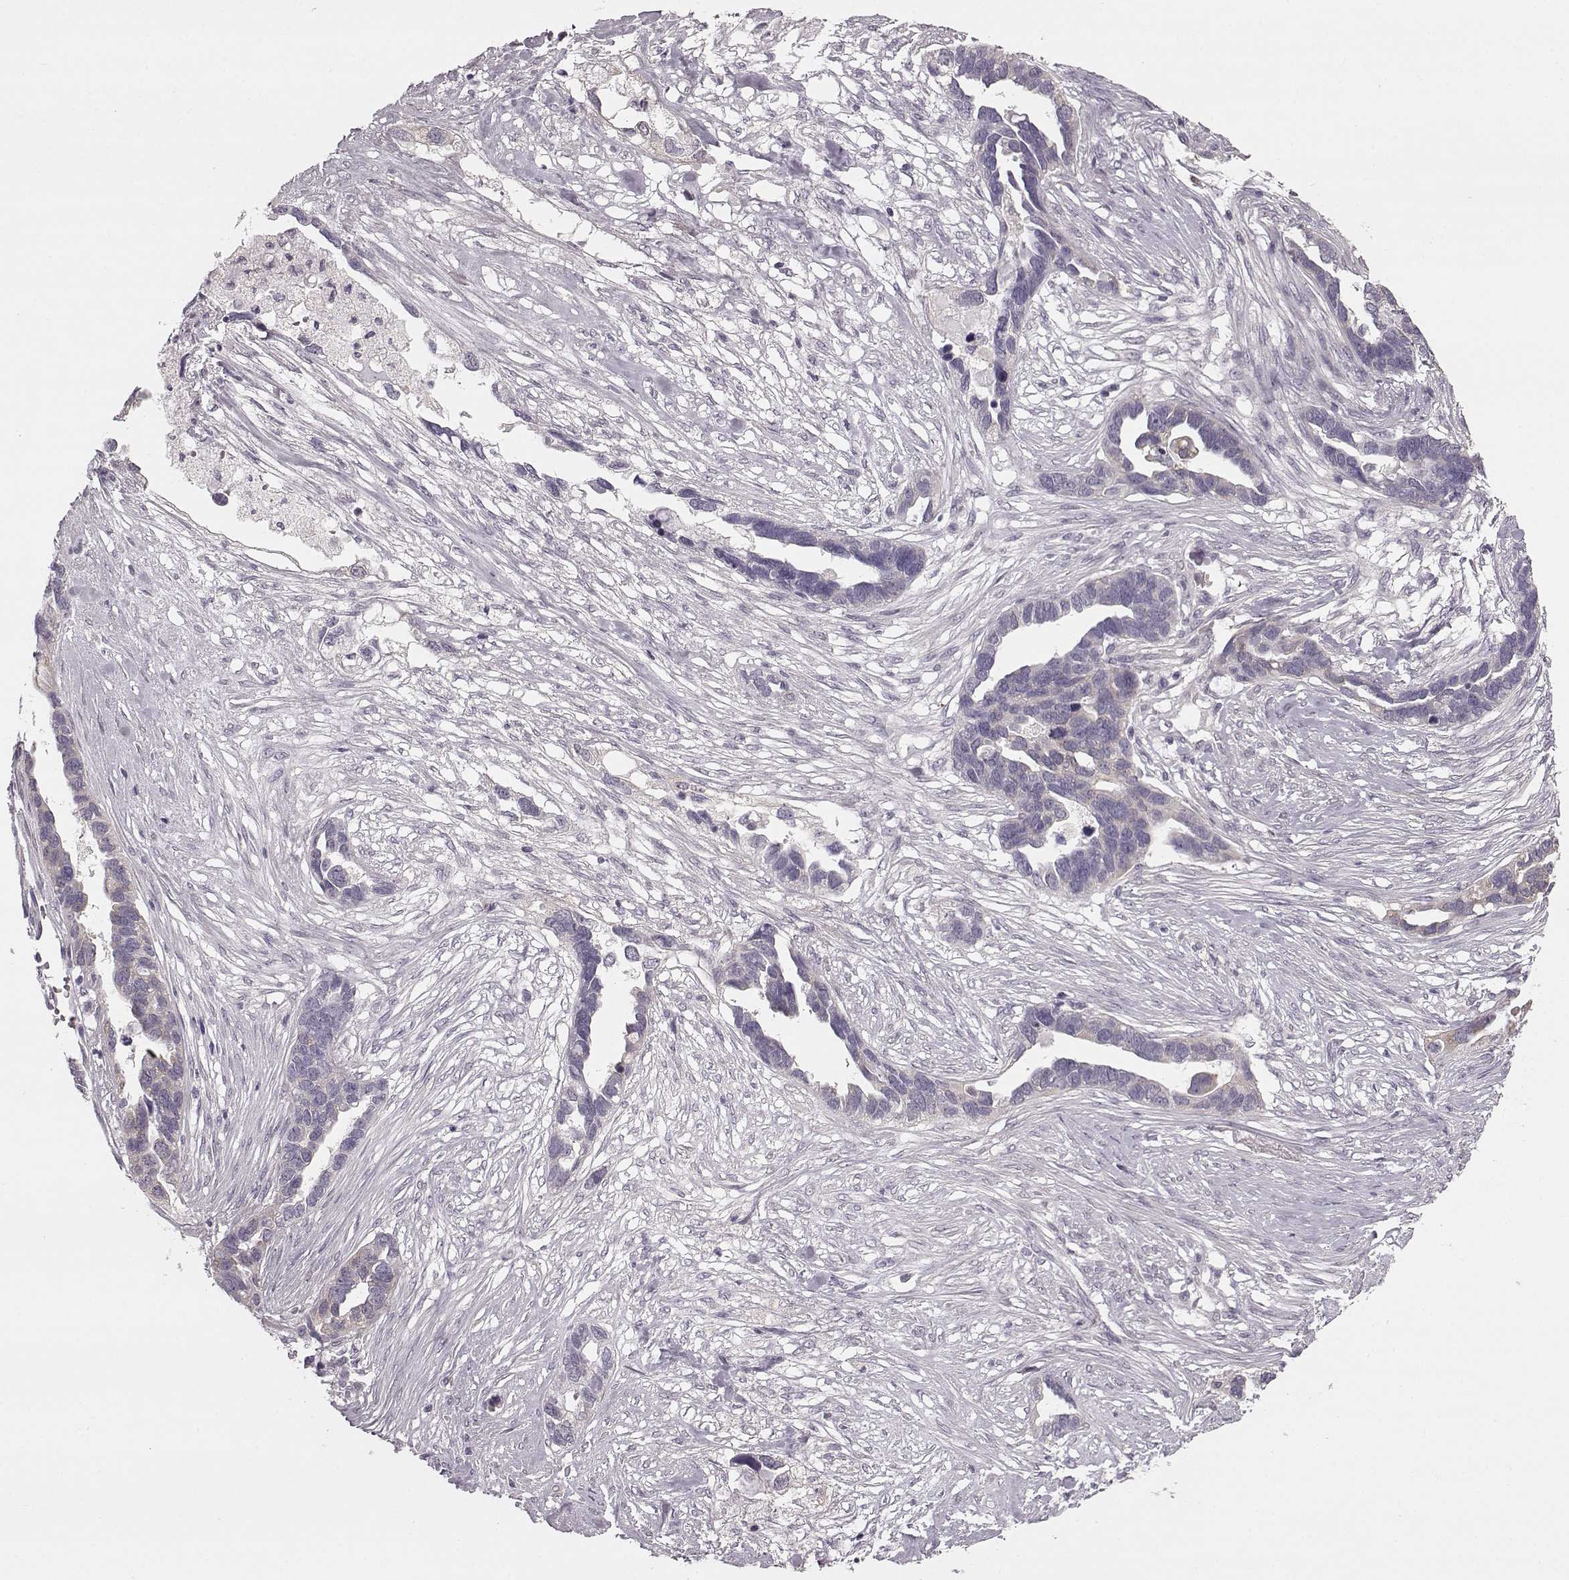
{"staining": {"intensity": "negative", "quantity": "none", "location": "none"}, "tissue": "ovarian cancer", "cell_type": "Tumor cells", "image_type": "cancer", "snomed": [{"axis": "morphology", "description": "Cystadenocarcinoma, serous, NOS"}, {"axis": "topography", "description": "Ovary"}], "caption": "The immunohistochemistry (IHC) micrograph has no significant expression in tumor cells of ovarian serous cystadenocarcinoma tissue. (Brightfield microscopy of DAB immunohistochemistry (IHC) at high magnification).", "gene": "MAP6D1", "patient": {"sex": "female", "age": 54}}